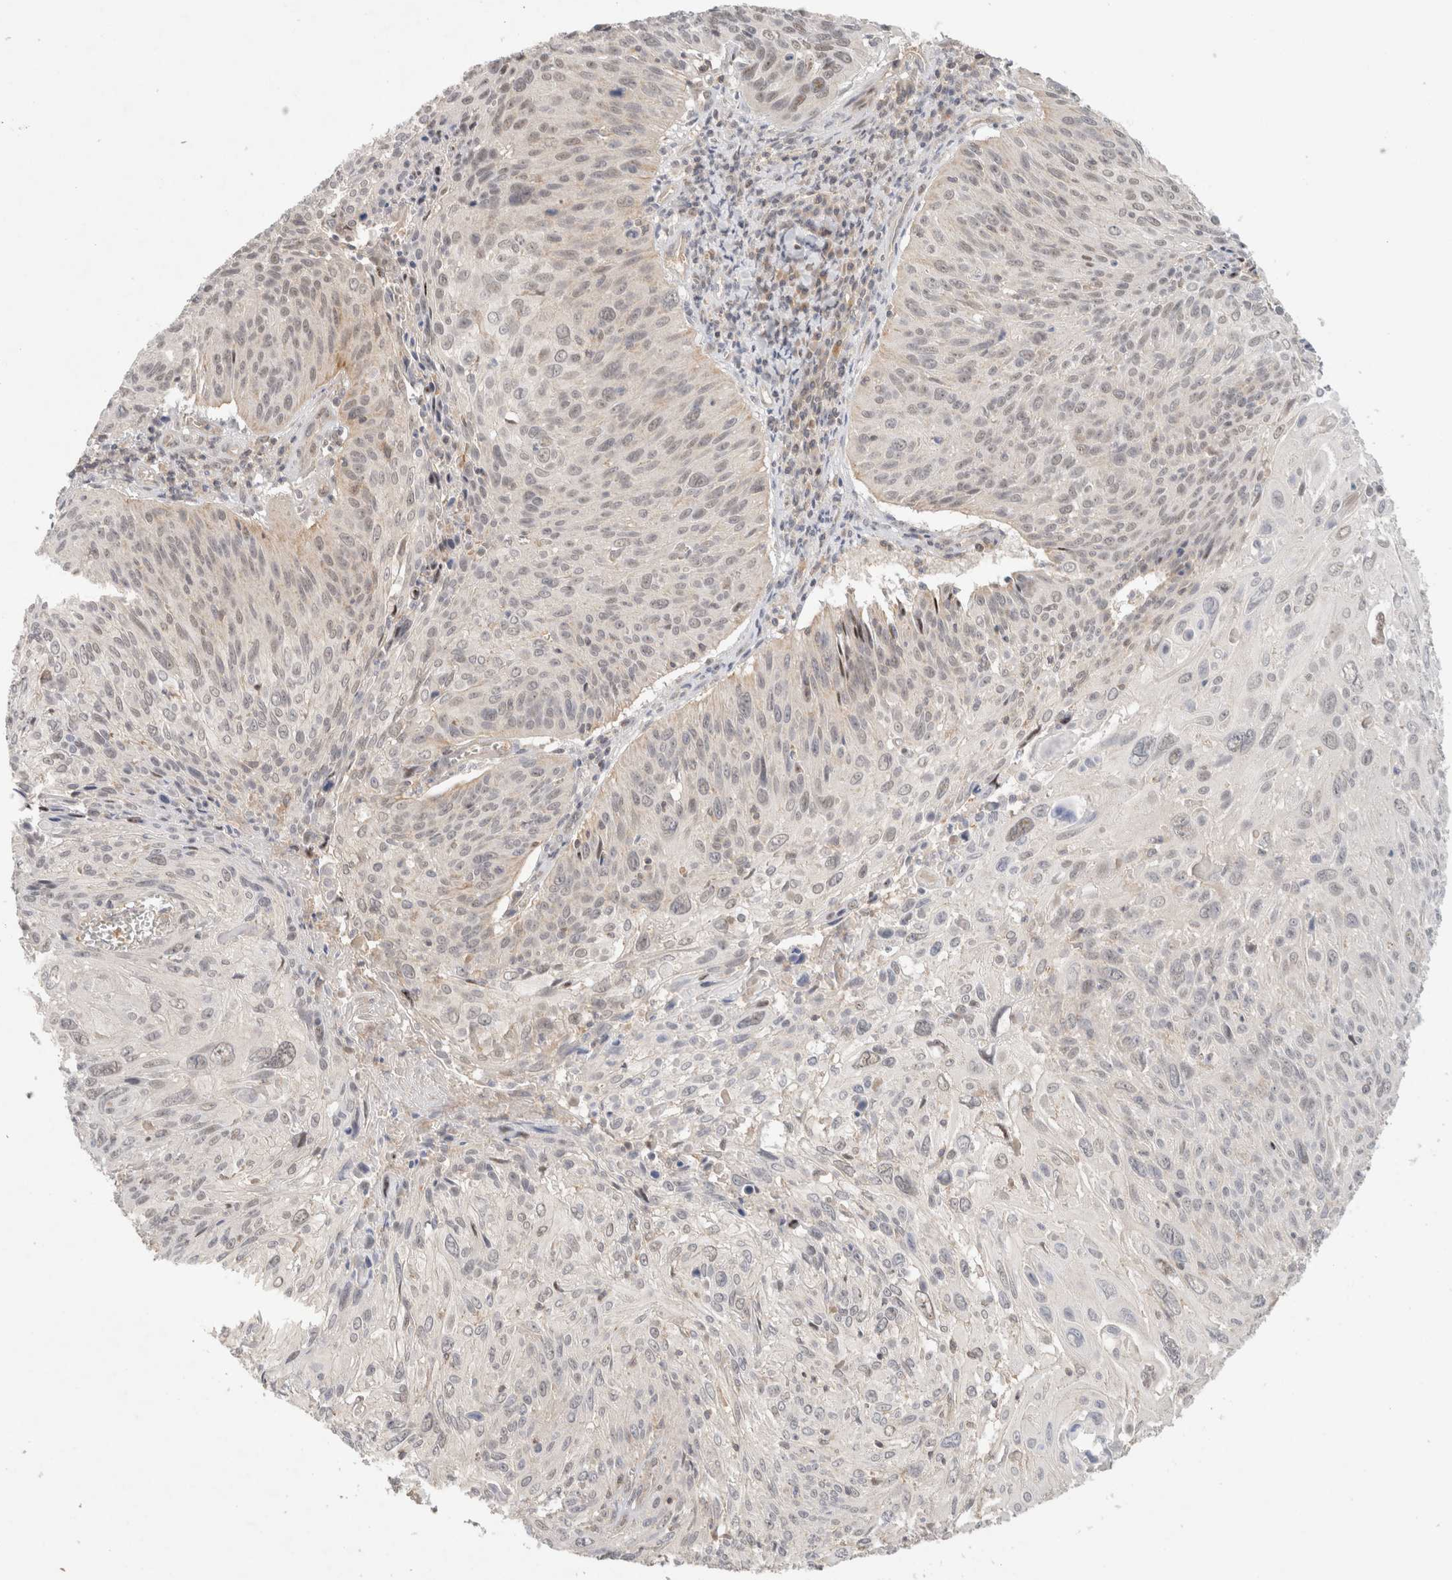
{"staining": {"intensity": "negative", "quantity": "none", "location": "none"}, "tissue": "cervical cancer", "cell_type": "Tumor cells", "image_type": "cancer", "snomed": [{"axis": "morphology", "description": "Squamous cell carcinoma, NOS"}, {"axis": "topography", "description": "Cervix"}], "caption": "Photomicrograph shows no significant protein expression in tumor cells of squamous cell carcinoma (cervical). Nuclei are stained in blue.", "gene": "MRM3", "patient": {"sex": "female", "age": 51}}